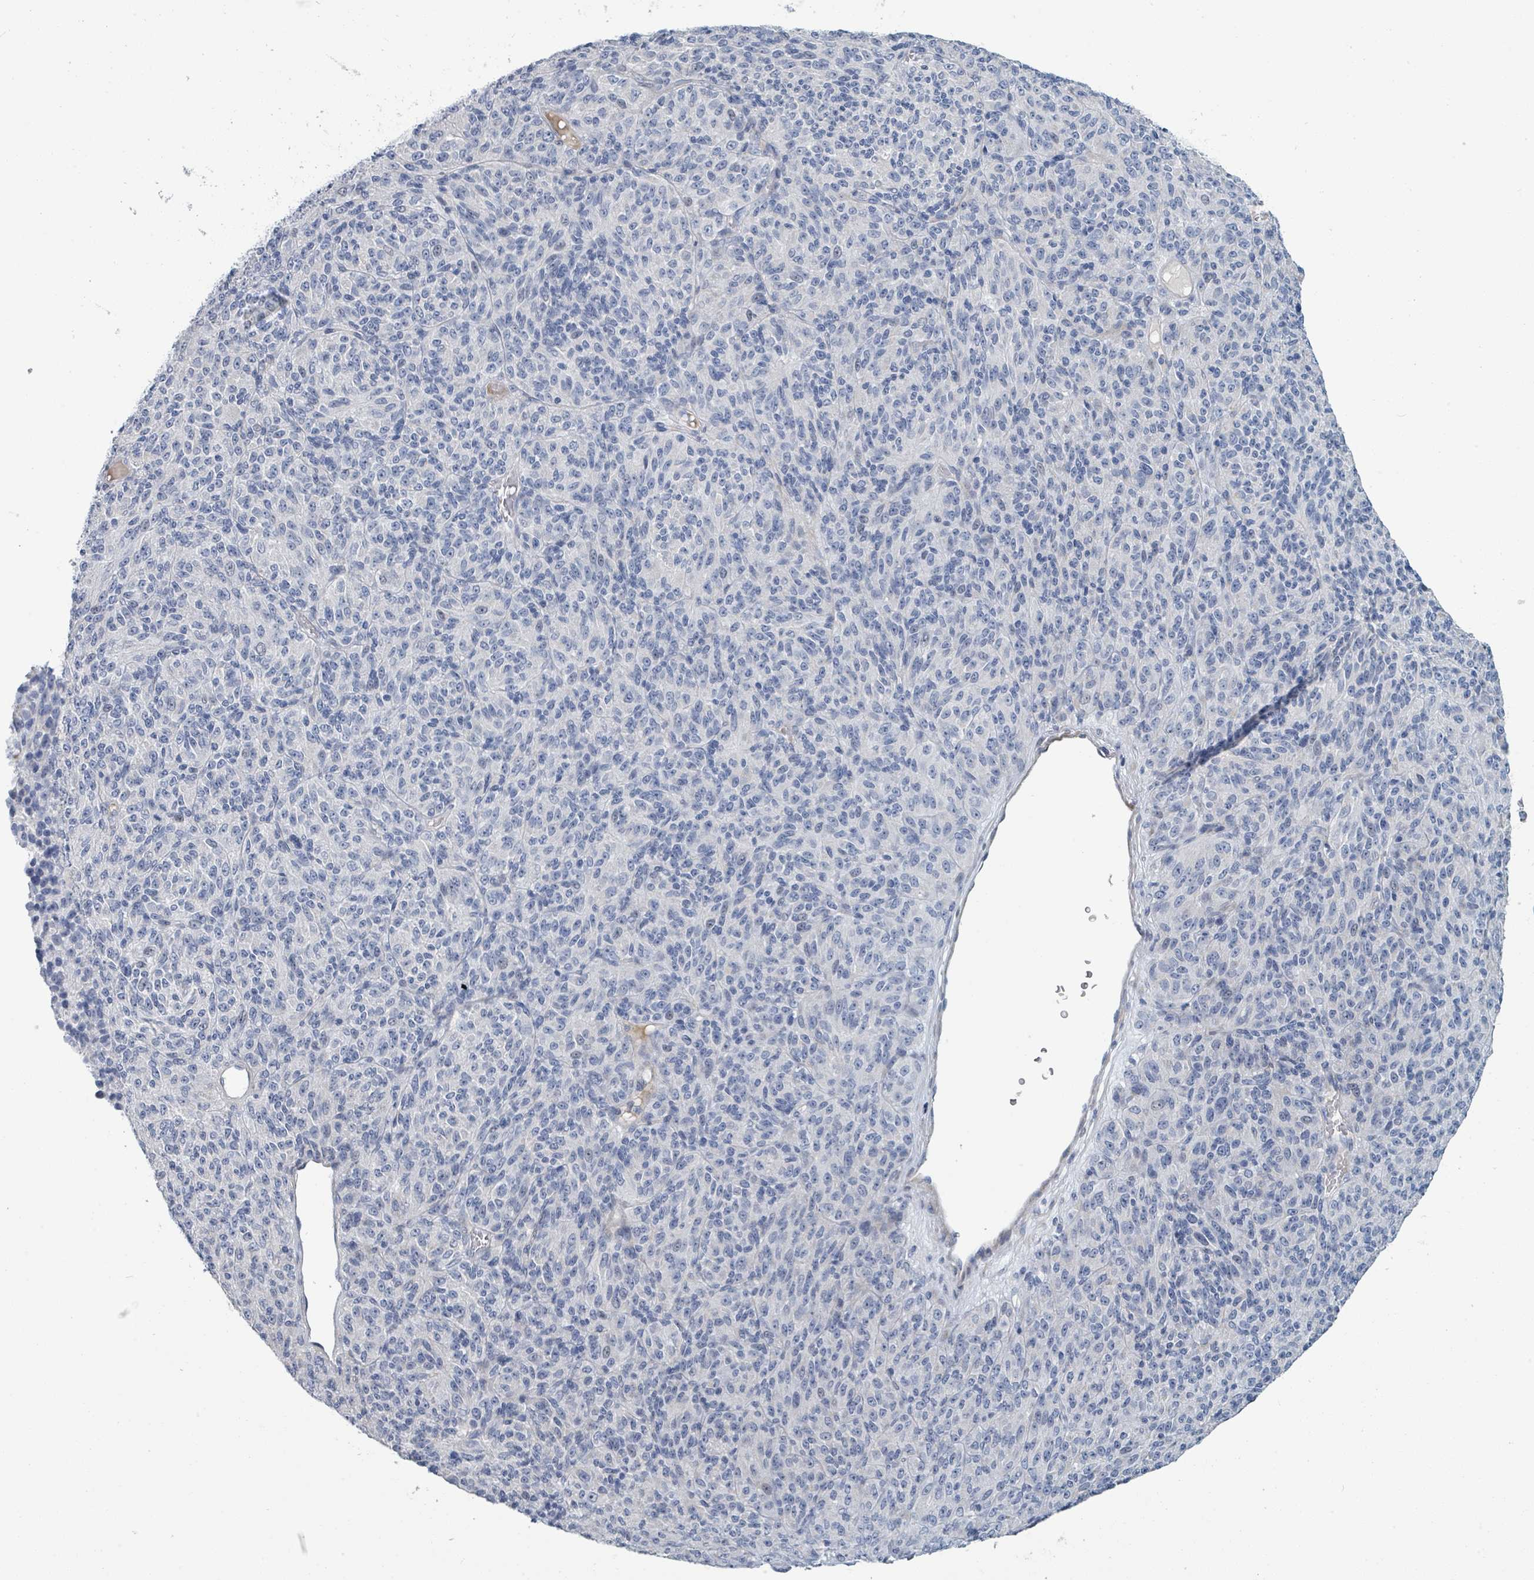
{"staining": {"intensity": "negative", "quantity": "none", "location": "none"}, "tissue": "melanoma", "cell_type": "Tumor cells", "image_type": "cancer", "snomed": [{"axis": "morphology", "description": "Malignant melanoma, Metastatic site"}, {"axis": "topography", "description": "Brain"}], "caption": "Melanoma was stained to show a protein in brown. There is no significant staining in tumor cells.", "gene": "RAB33B", "patient": {"sex": "female", "age": 56}}